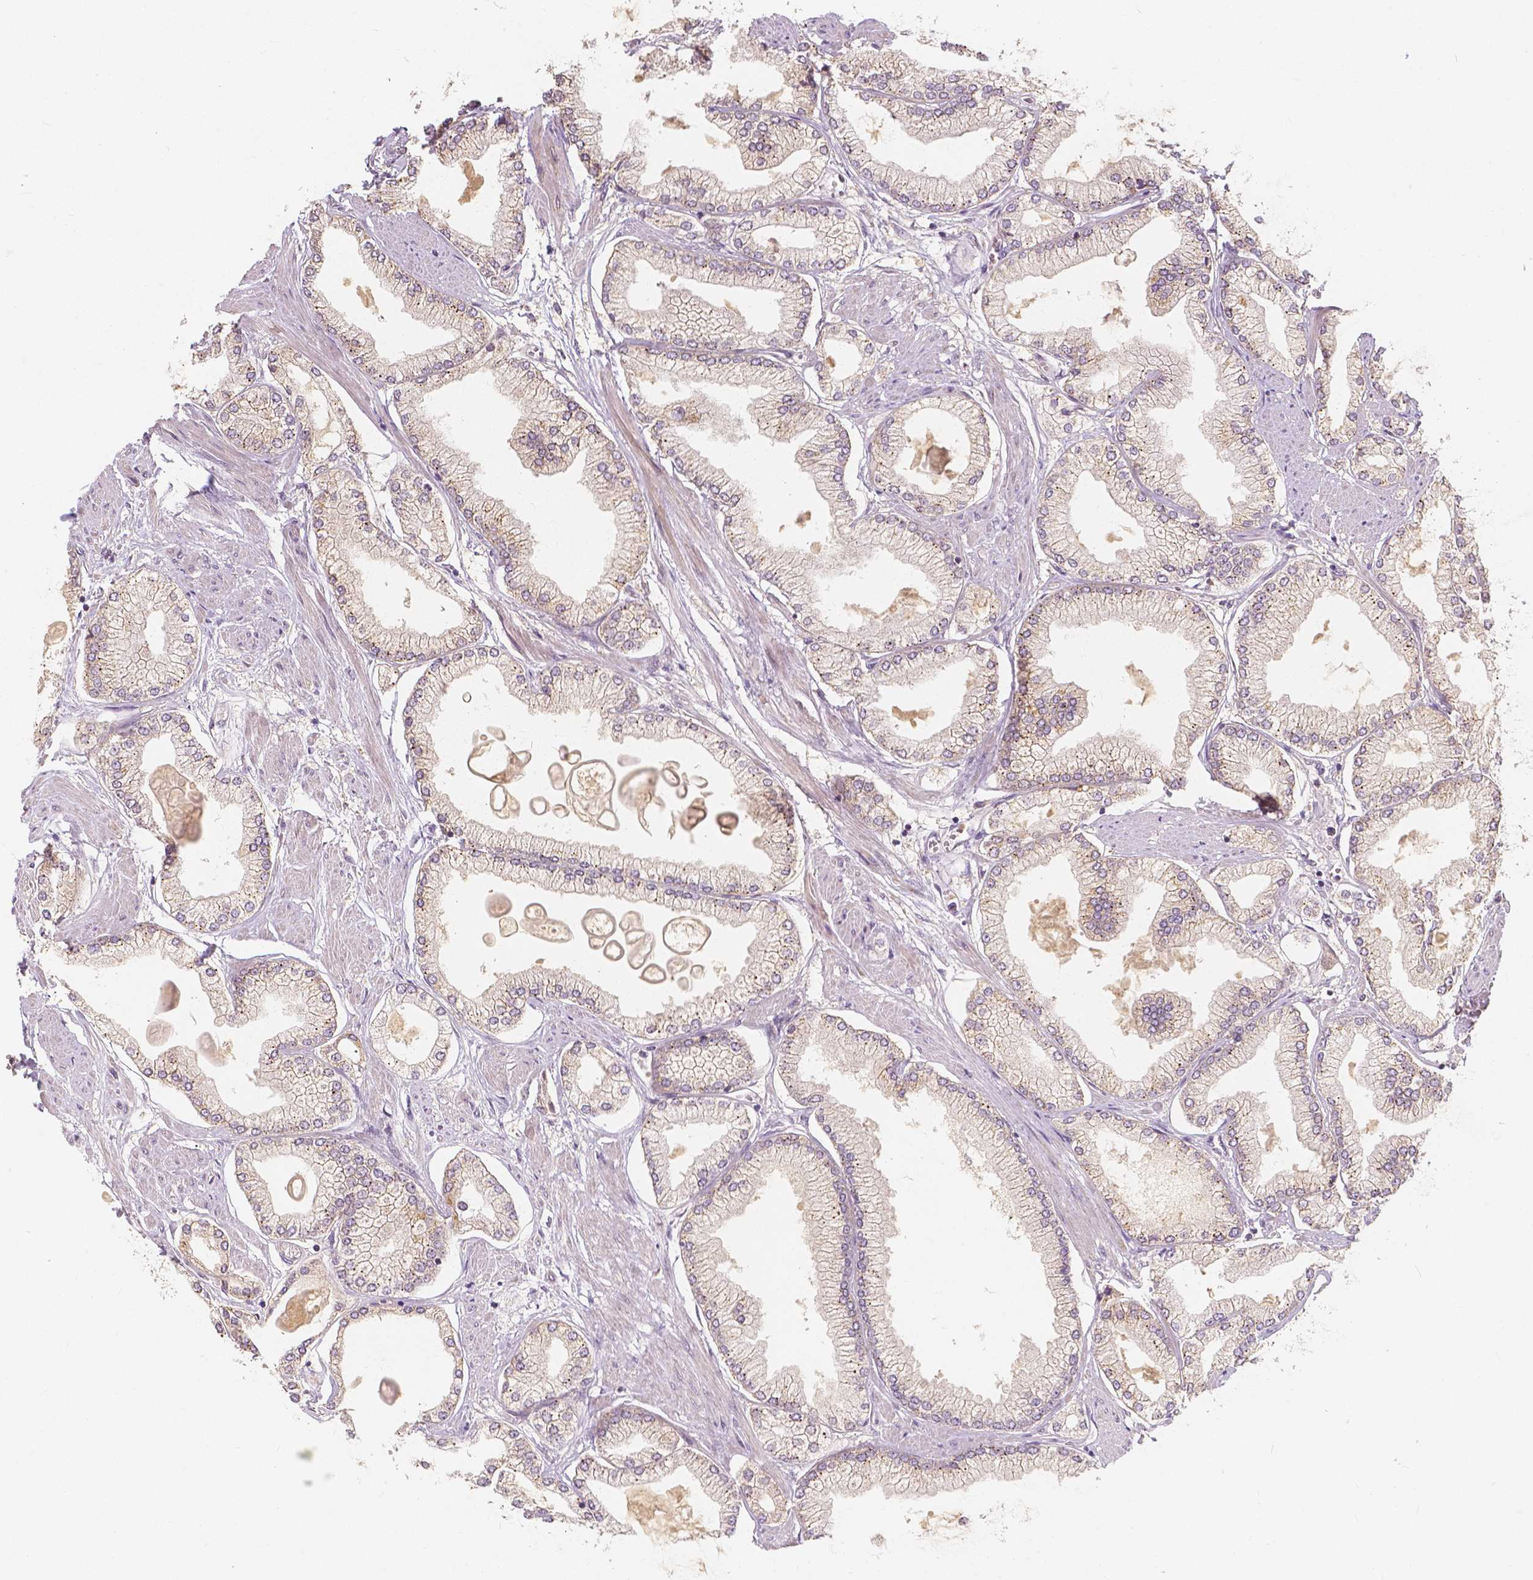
{"staining": {"intensity": "weak", "quantity": "25%-75%", "location": "cytoplasmic/membranous"}, "tissue": "prostate cancer", "cell_type": "Tumor cells", "image_type": "cancer", "snomed": [{"axis": "morphology", "description": "Adenocarcinoma, High grade"}, {"axis": "topography", "description": "Prostate"}], "caption": "Prostate cancer stained for a protein (brown) shows weak cytoplasmic/membranous positive staining in about 25%-75% of tumor cells.", "gene": "SNX12", "patient": {"sex": "male", "age": 68}}